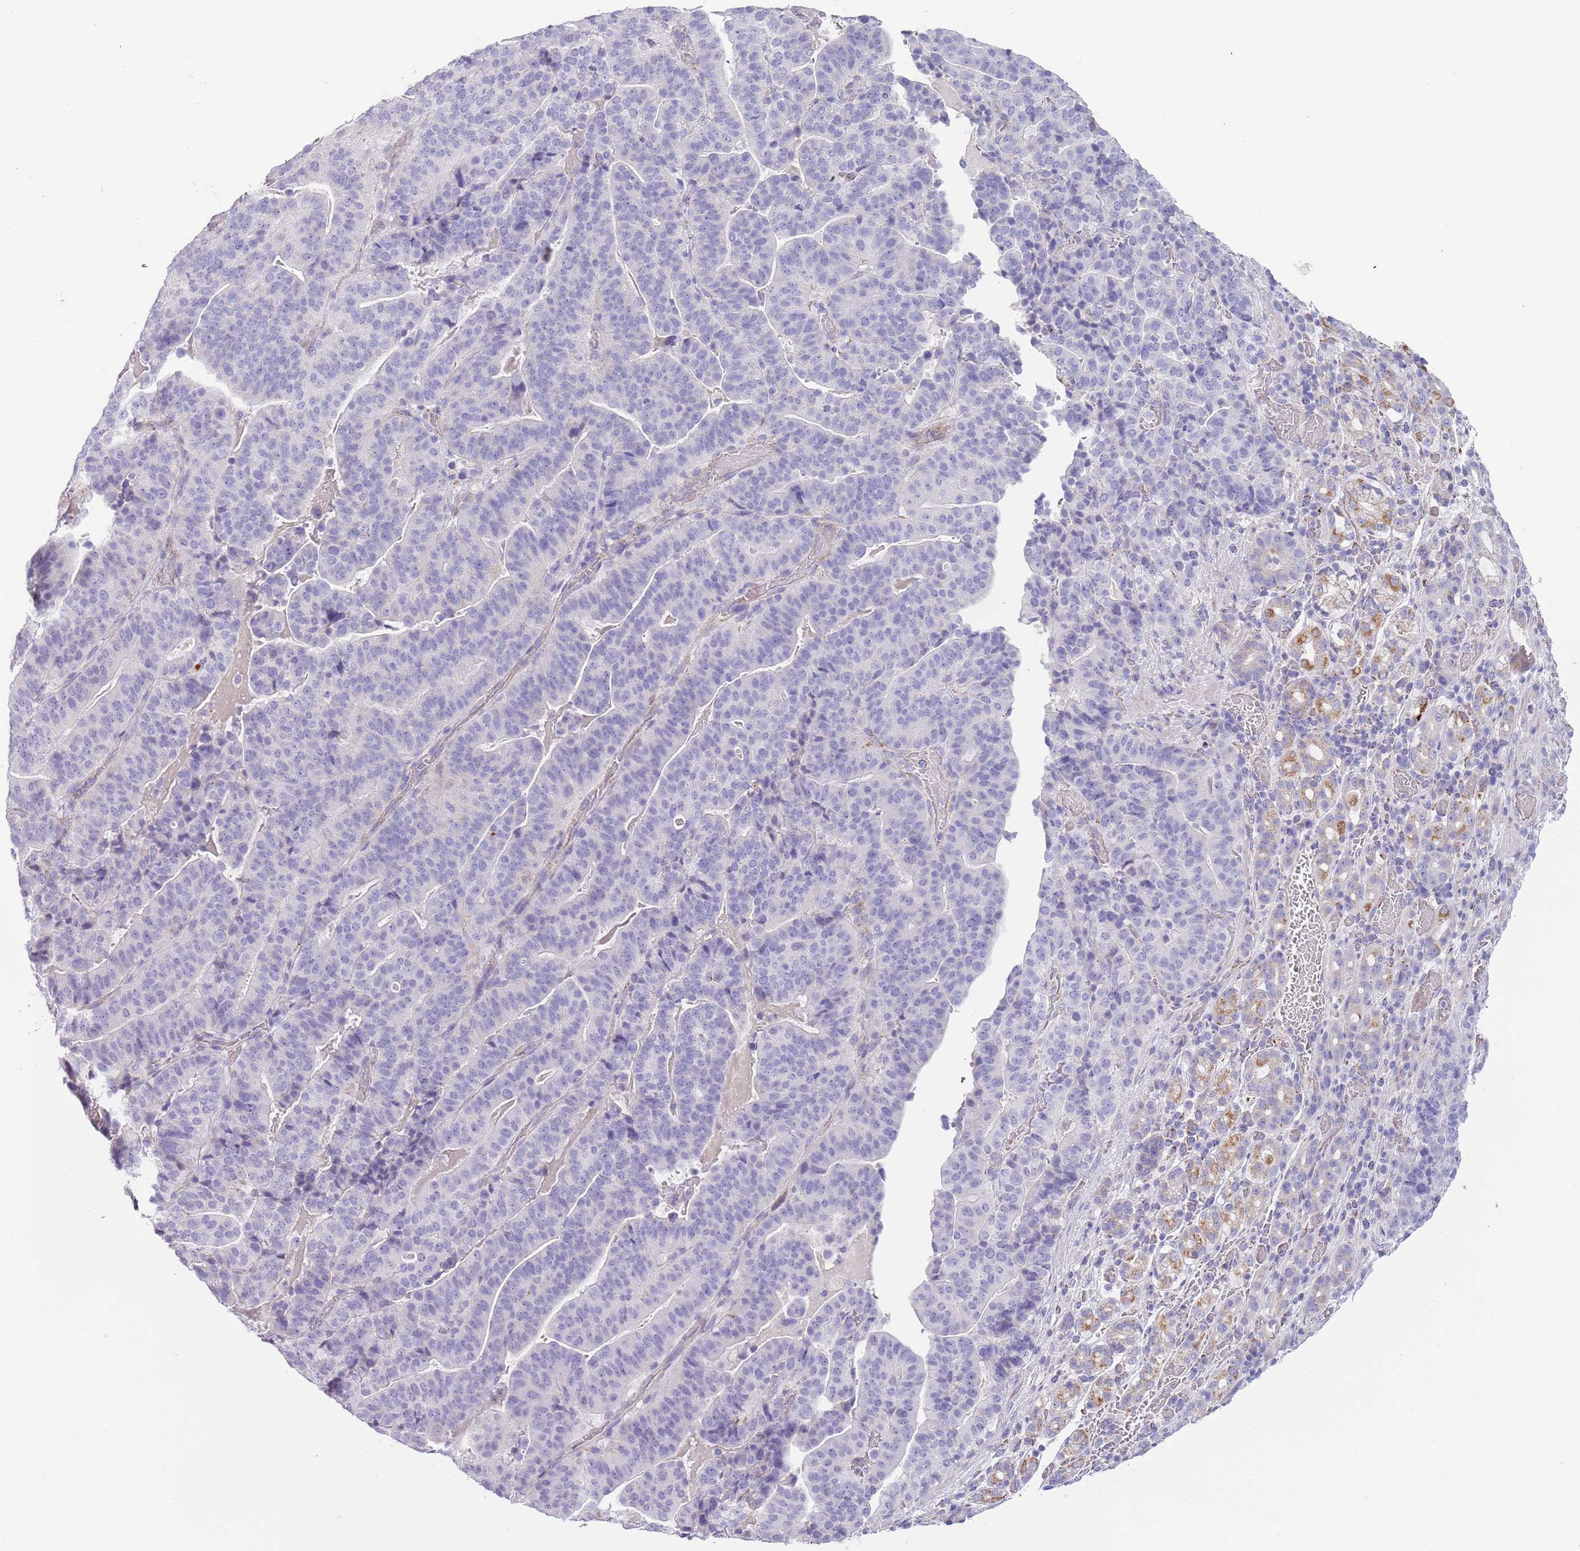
{"staining": {"intensity": "negative", "quantity": "none", "location": "none"}, "tissue": "stomach cancer", "cell_type": "Tumor cells", "image_type": "cancer", "snomed": [{"axis": "morphology", "description": "Adenocarcinoma, NOS"}, {"axis": "topography", "description": "Stomach"}], "caption": "Histopathology image shows no protein expression in tumor cells of adenocarcinoma (stomach) tissue.", "gene": "RNF222", "patient": {"sex": "male", "age": 48}}